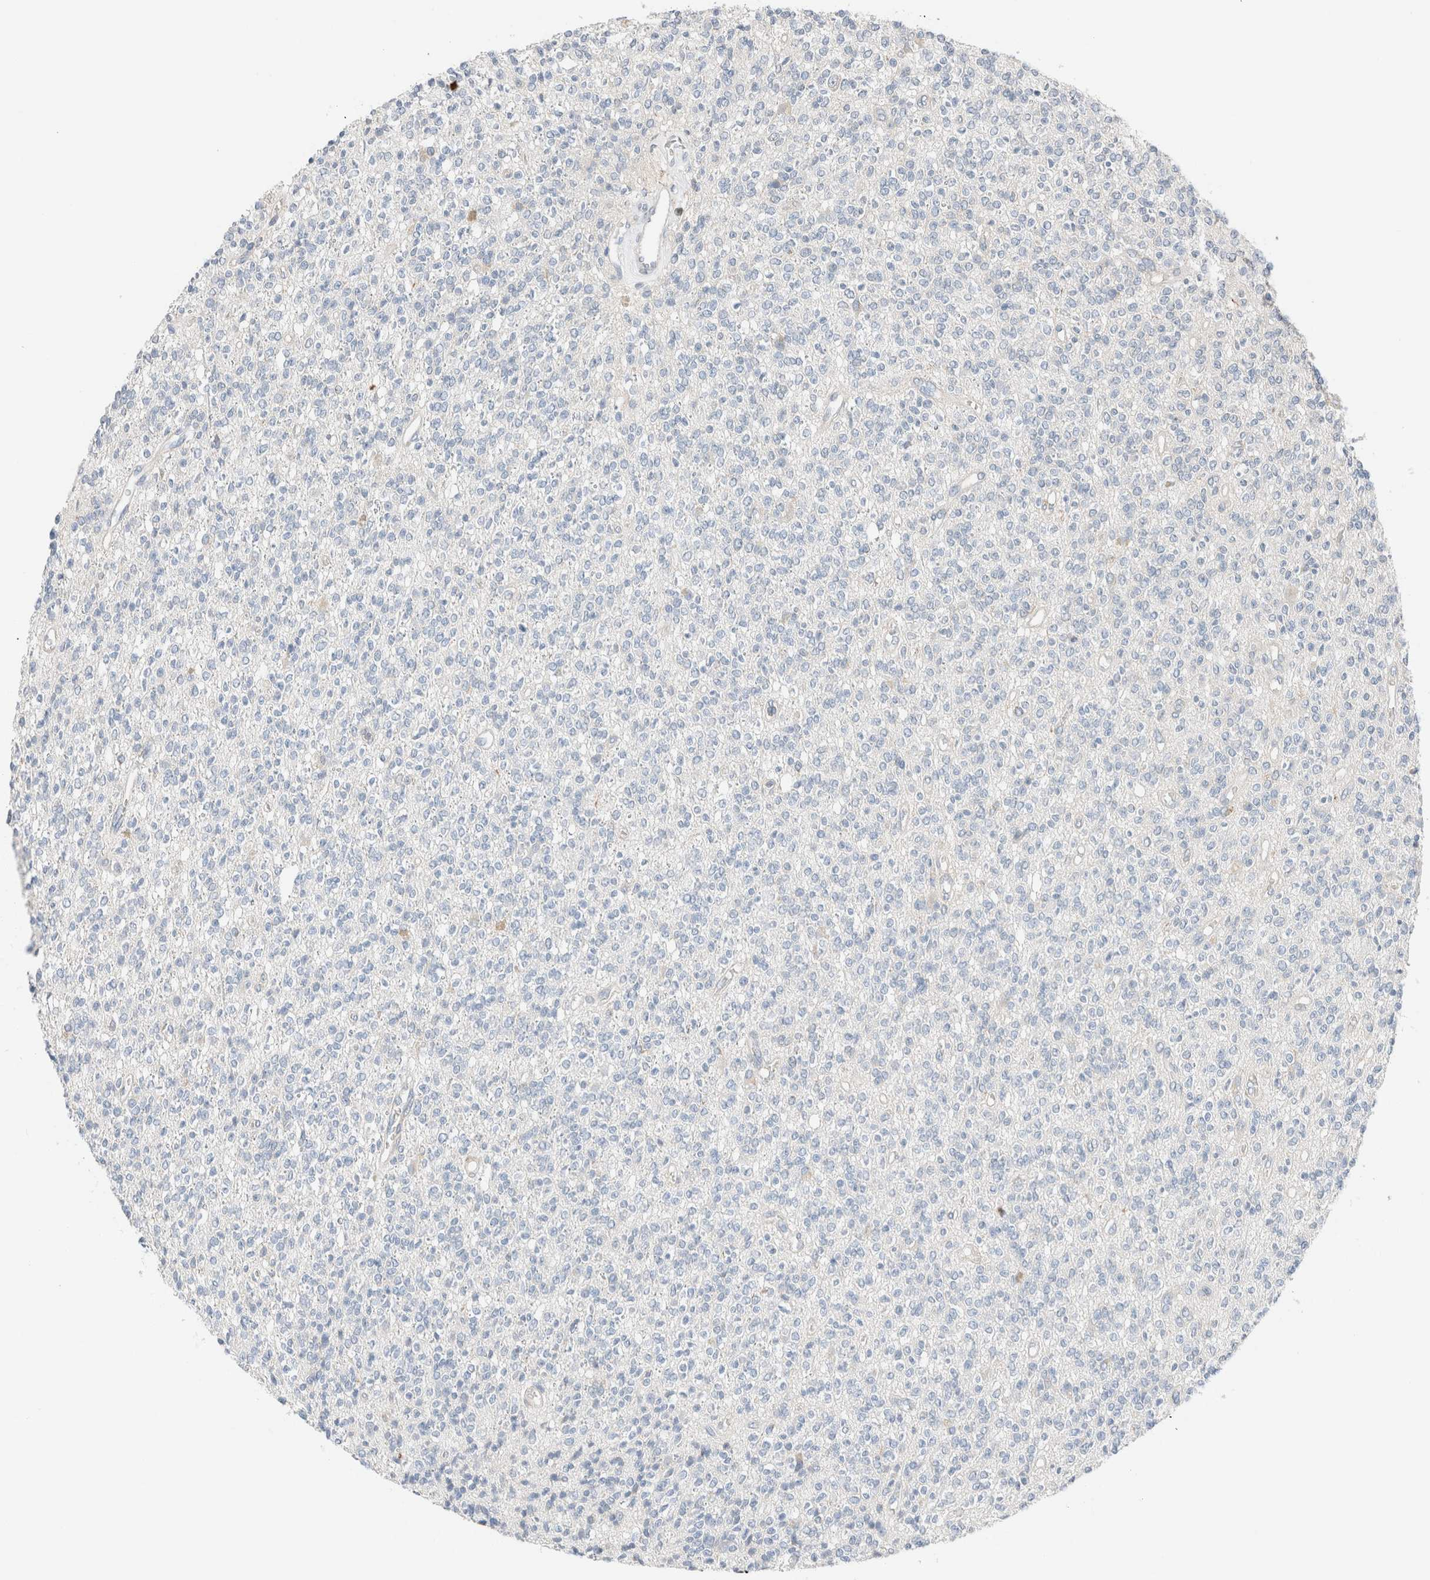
{"staining": {"intensity": "negative", "quantity": "none", "location": "none"}, "tissue": "glioma", "cell_type": "Tumor cells", "image_type": "cancer", "snomed": [{"axis": "morphology", "description": "Glioma, malignant, High grade"}, {"axis": "topography", "description": "Brain"}], "caption": "High magnification brightfield microscopy of glioma stained with DAB (brown) and counterstained with hematoxylin (blue): tumor cells show no significant staining.", "gene": "PCM1", "patient": {"sex": "male", "age": 34}}